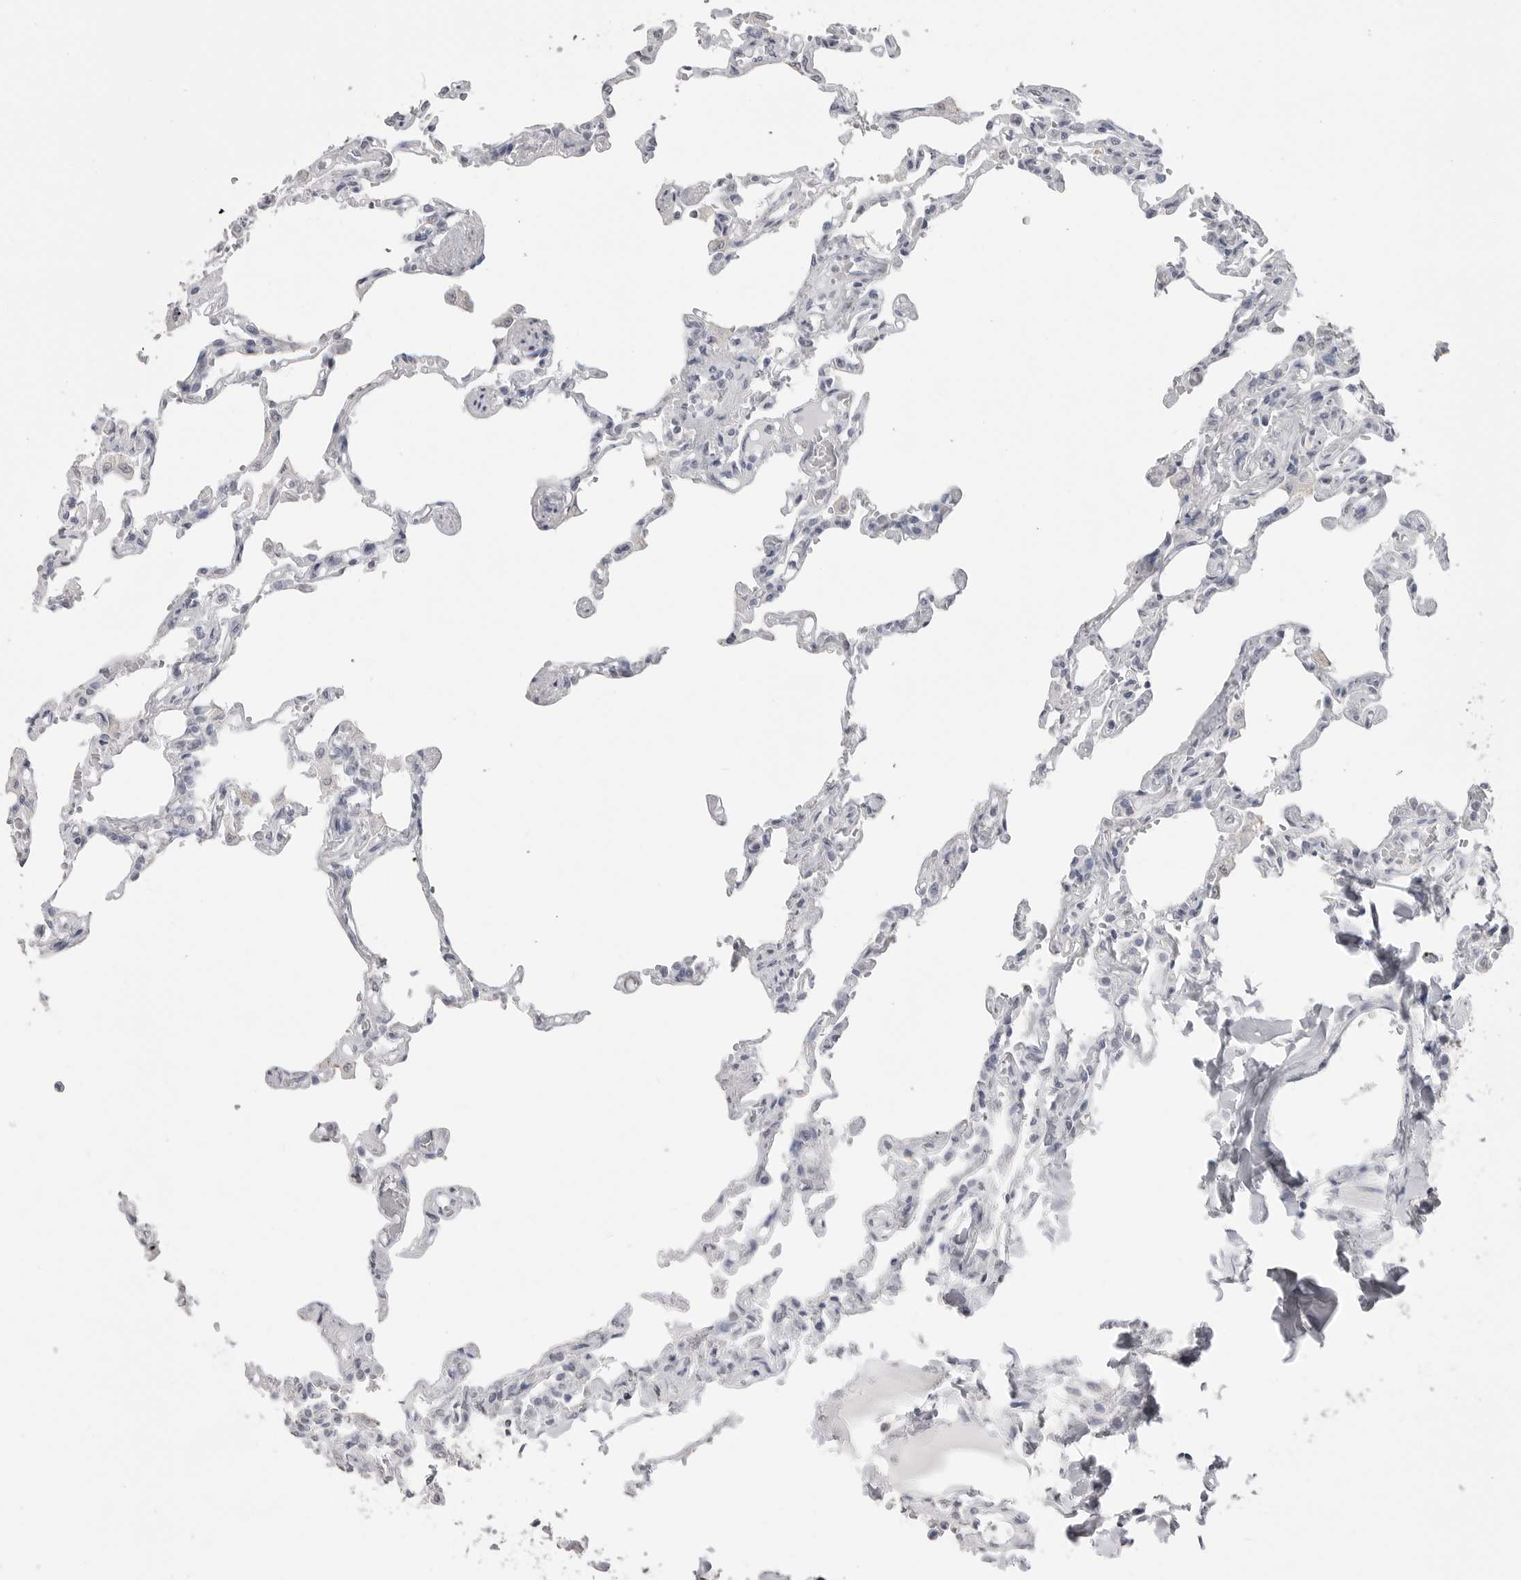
{"staining": {"intensity": "negative", "quantity": "none", "location": "none"}, "tissue": "lung", "cell_type": "Alveolar cells", "image_type": "normal", "snomed": [{"axis": "morphology", "description": "Normal tissue, NOS"}, {"axis": "topography", "description": "Lung"}], "caption": "The IHC image has no significant expression in alveolar cells of lung. Nuclei are stained in blue.", "gene": "ICAM5", "patient": {"sex": "male", "age": 21}}